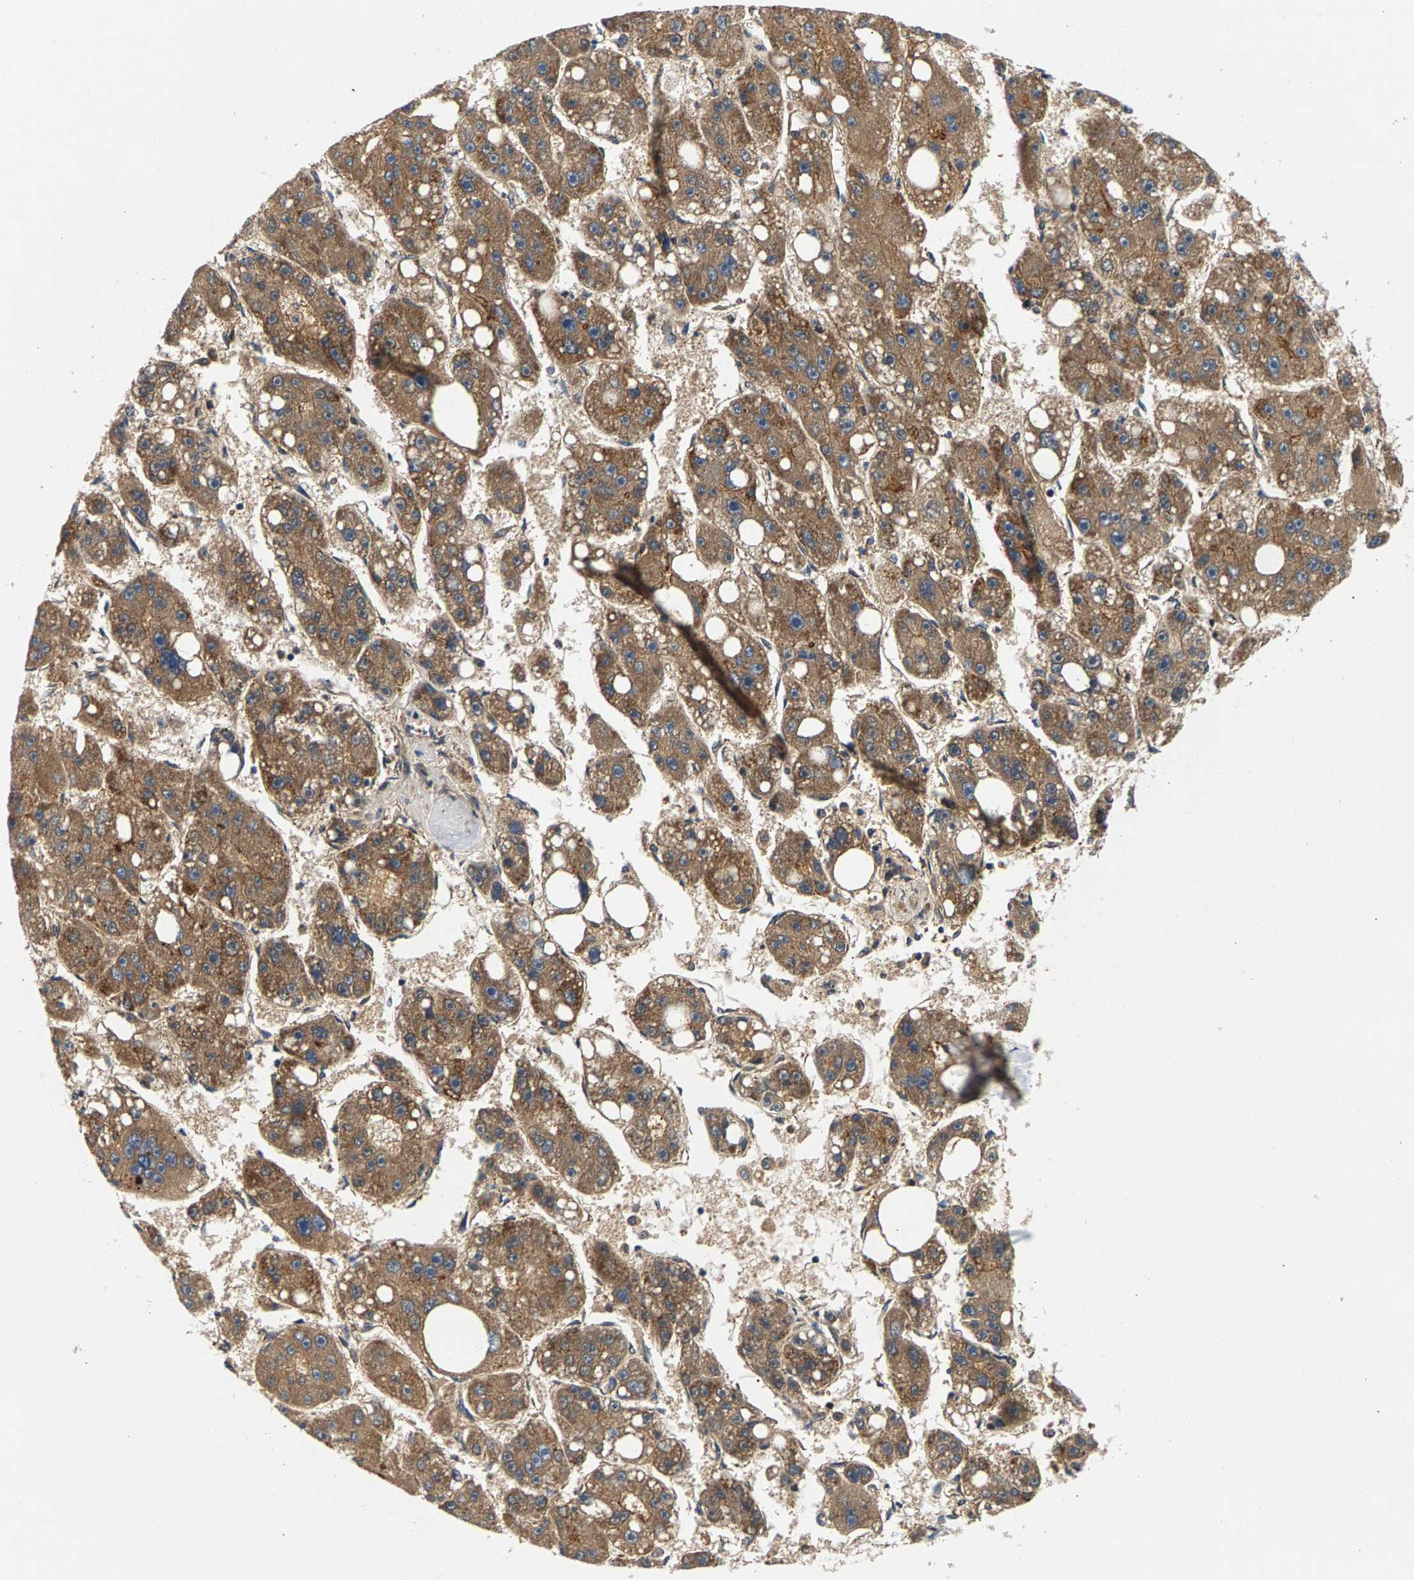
{"staining": {"intensity": "moderate", "quantity": ">75%", "location": "cytoplasmic/membranous"}, "tissue": "liver cancer", "cell_type": "Tumor cells", "image_type": "cancer", "snomed": [{"axis": "morphology", "description": "Carcinoma, Hepatocellular, NOS"}, {"axis": "topography", "description": "Liver"}], "caption": "Immunohistochemistry (IHC) photomicrograph of neoplastic tissue: liver cancer stained using immunohistochemistry (IHC) reveals medium levels of moderate protein expression localized specifically in the cytoplasmic/membranous of tumor cells, appearing as a cytoplasmic/membranous brown color.", "gene": "FAM78A", "patient": {"sex": "female", "age": 61}}